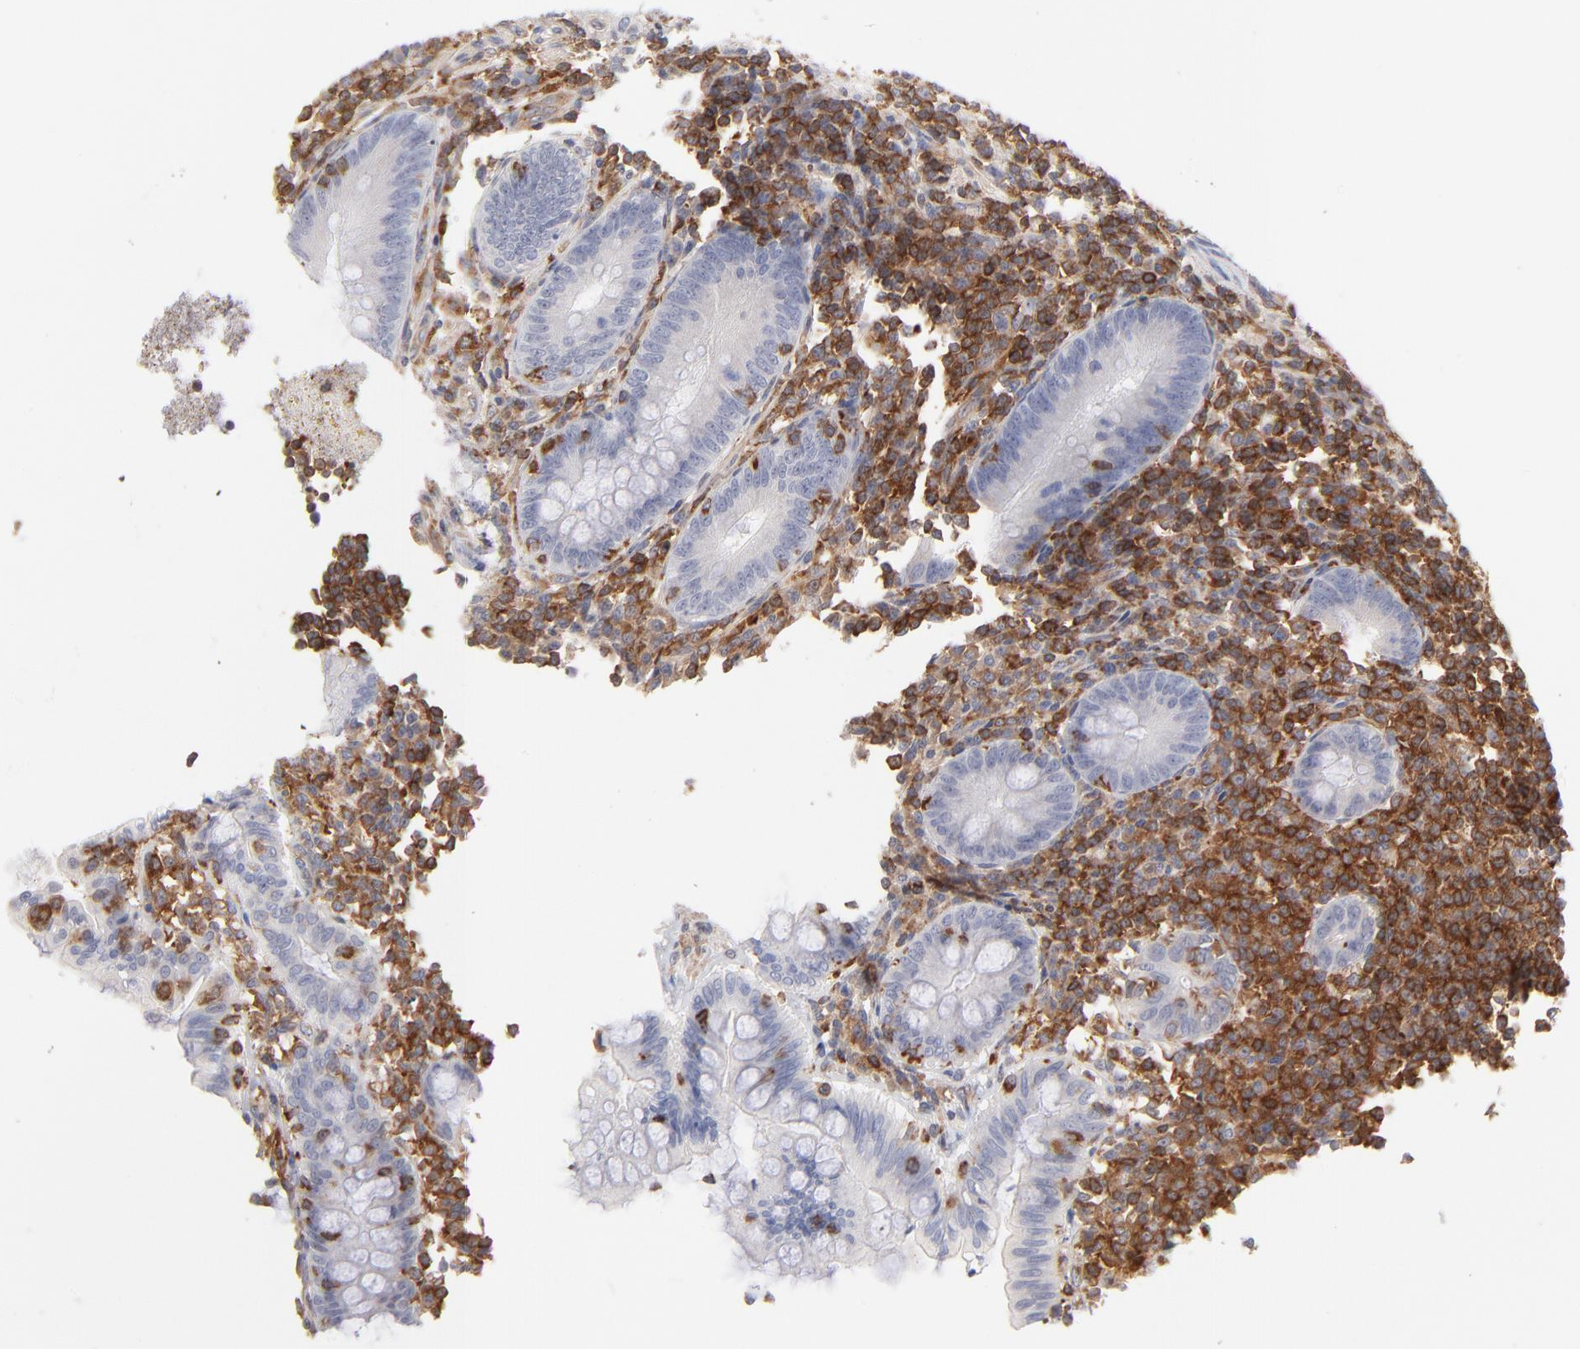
{"staining": {"intensity": "negative", "quantity": "none", "location": "none"}, "tissue": "appendix", "cell_type": "Glandular cells", "image_type": "normal", "snomed": [{"axis": "morphology", "description": "Normal tissue, NOS"}, {"axis": "topography", "description": "Appendix"}], "caption": "The histopathology image shows no staining of glandular cells in normal appendix.", "gene": "WIPF1", "patient": {"sex": "female", "age": 66}}